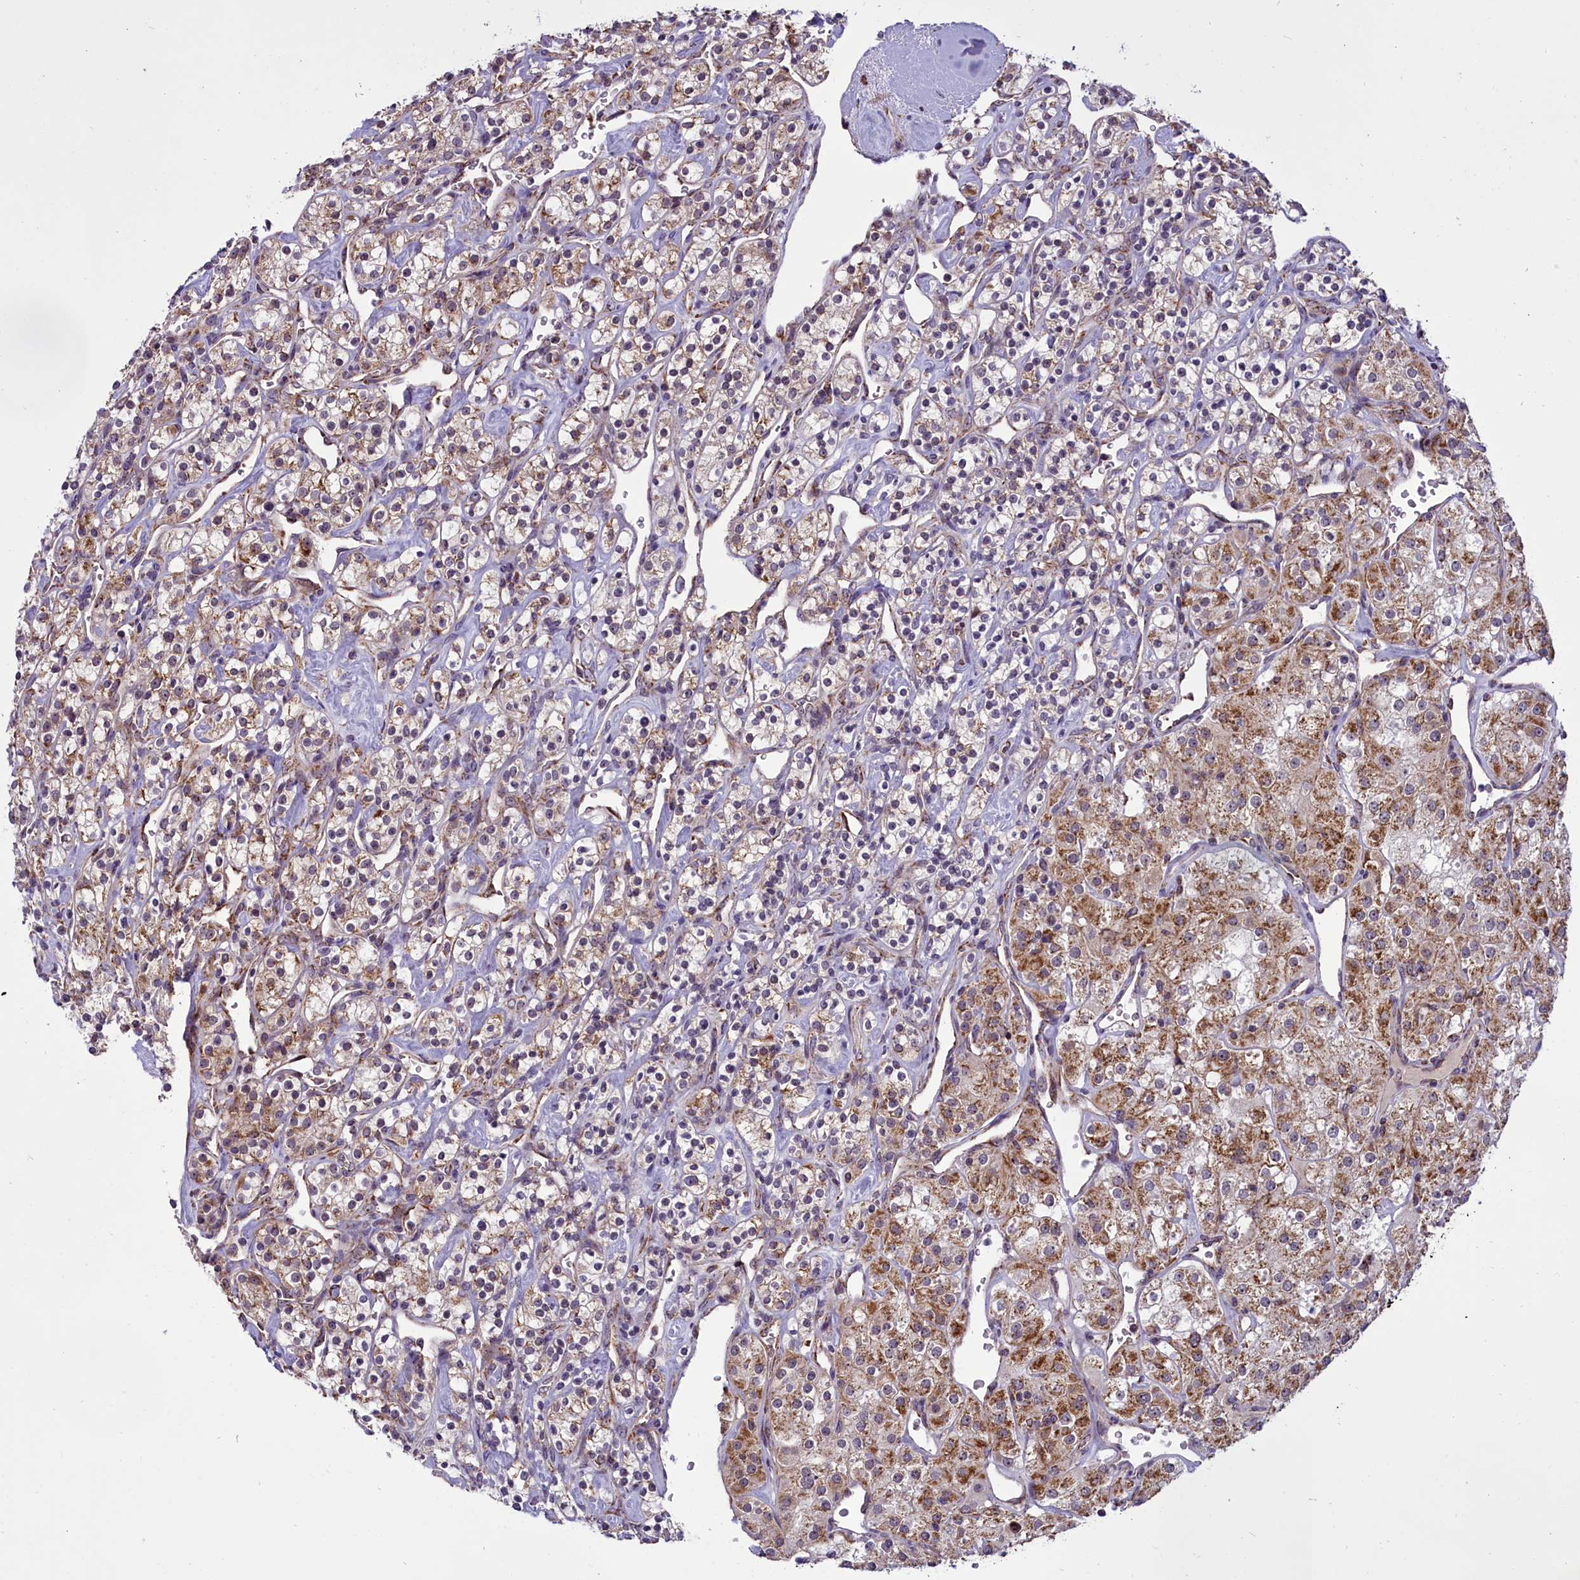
{"staining": {"intensity": "moderate", "quantity": "<25%", "location": "cytoplasmic/membranous"}, "tissue": "renal cancer", "cell_type": "Tumor cells", "image_type": "cancer", "snomed": [{"axis": "morphology", "description": "Adenocarcinoma, NOS"}, {"axis": "topography", "description": "Kidney"}], "caption": "Protein staining displays moderate cytoplasmic/membranous positivity in approximately <25% of tumor cells in renal cancer (adenocarcinoma). Ihc stains the protein in brown and the nuclei are stained blue.", "gene": "NDUFS5", "patient": {"sex": "male", "age": 77}}